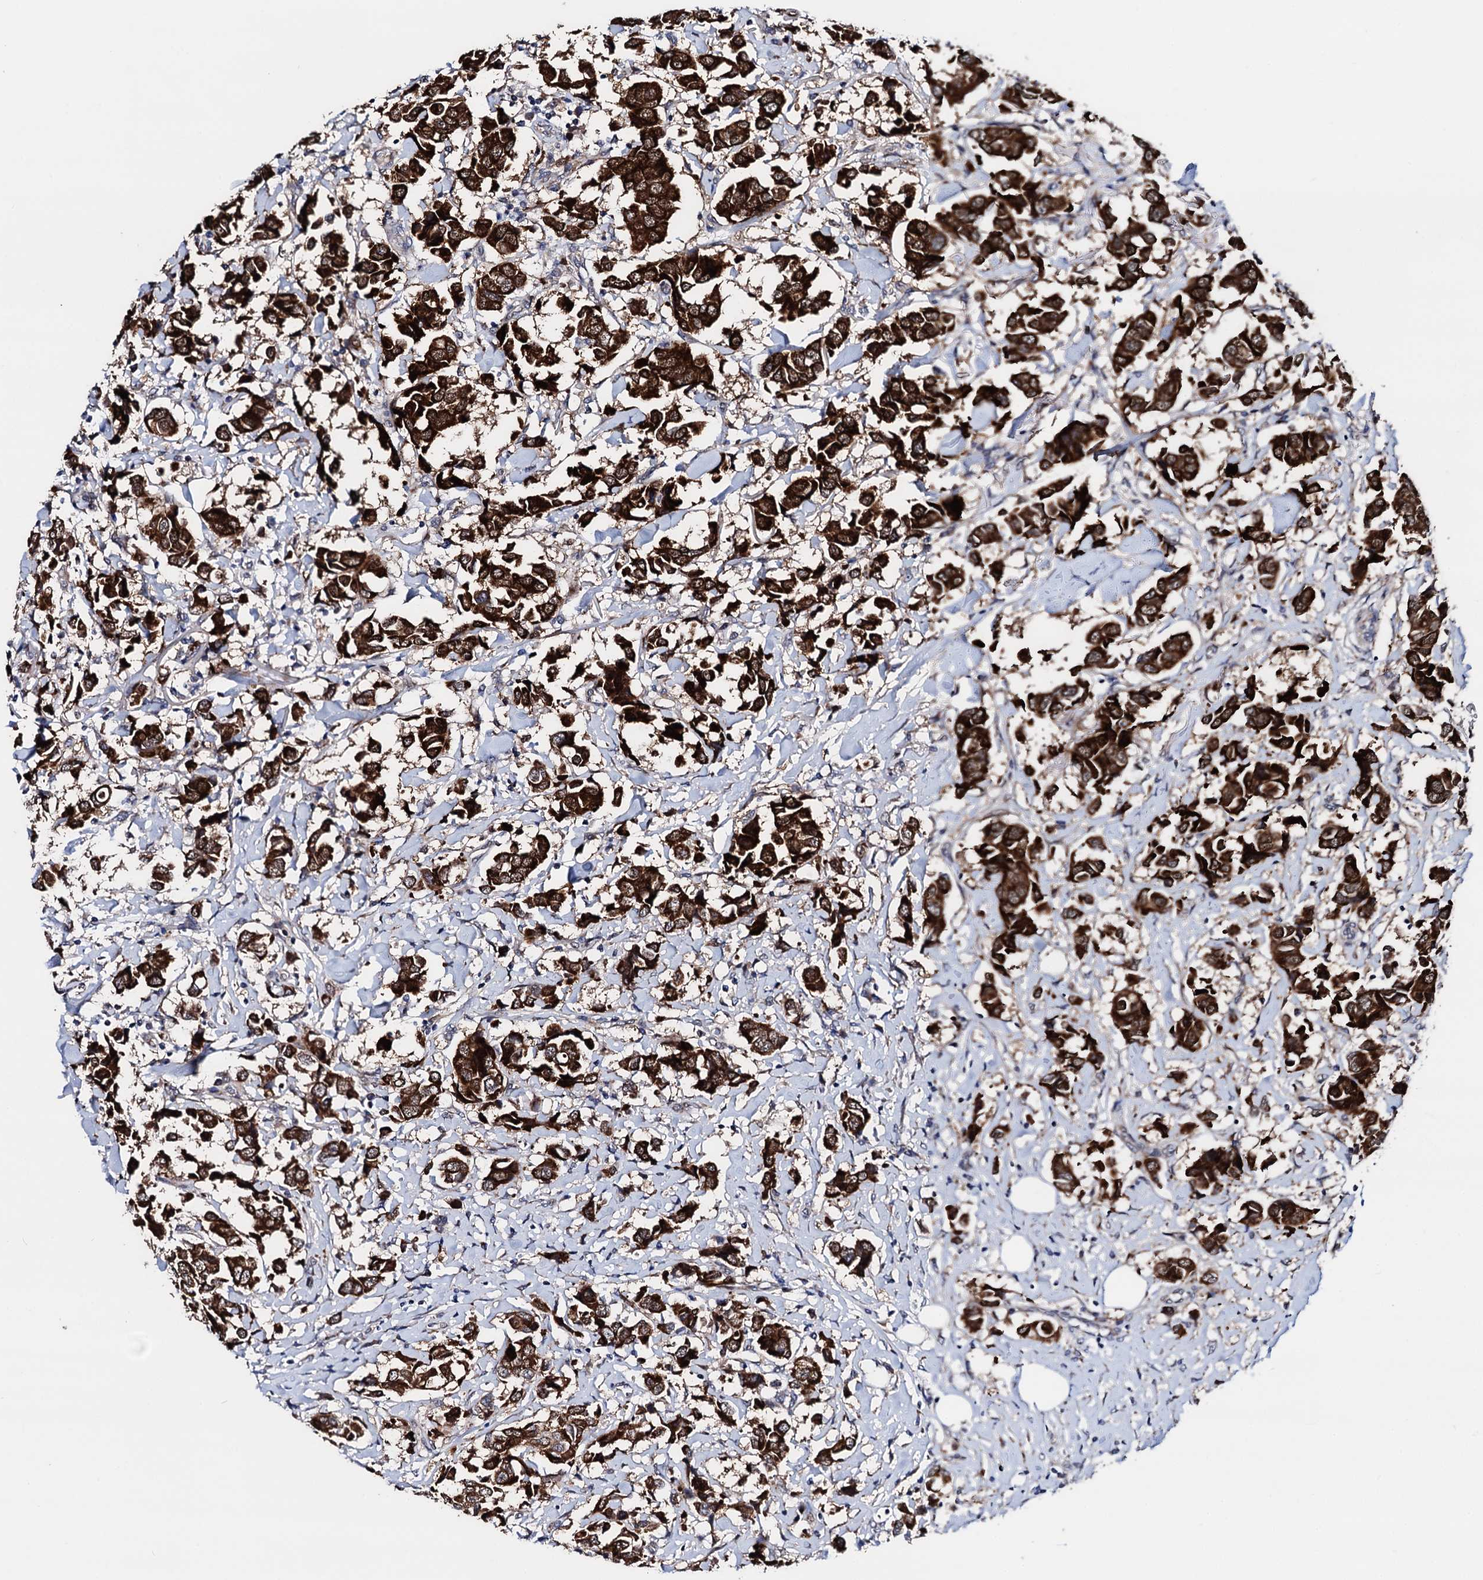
{"staining": {"intensity": "strong", "quantity": ">75%", "location": "cytoplasmic/membranous"}, "tissue": "breast cancer", "cell_type": "Tumor cells", "image_type": "cancer", "snomed": [{"axis": "morphology", "description": "Duct carcinoma"}, {"axis": "topography", "description": "Breast"}], "caption": "Breast cancer tissue displays strong cytoplasmic/membranous expression in about >75% of tumor cells", "gene": "COA4", "patient": {"sex": "female", "age": 80}}